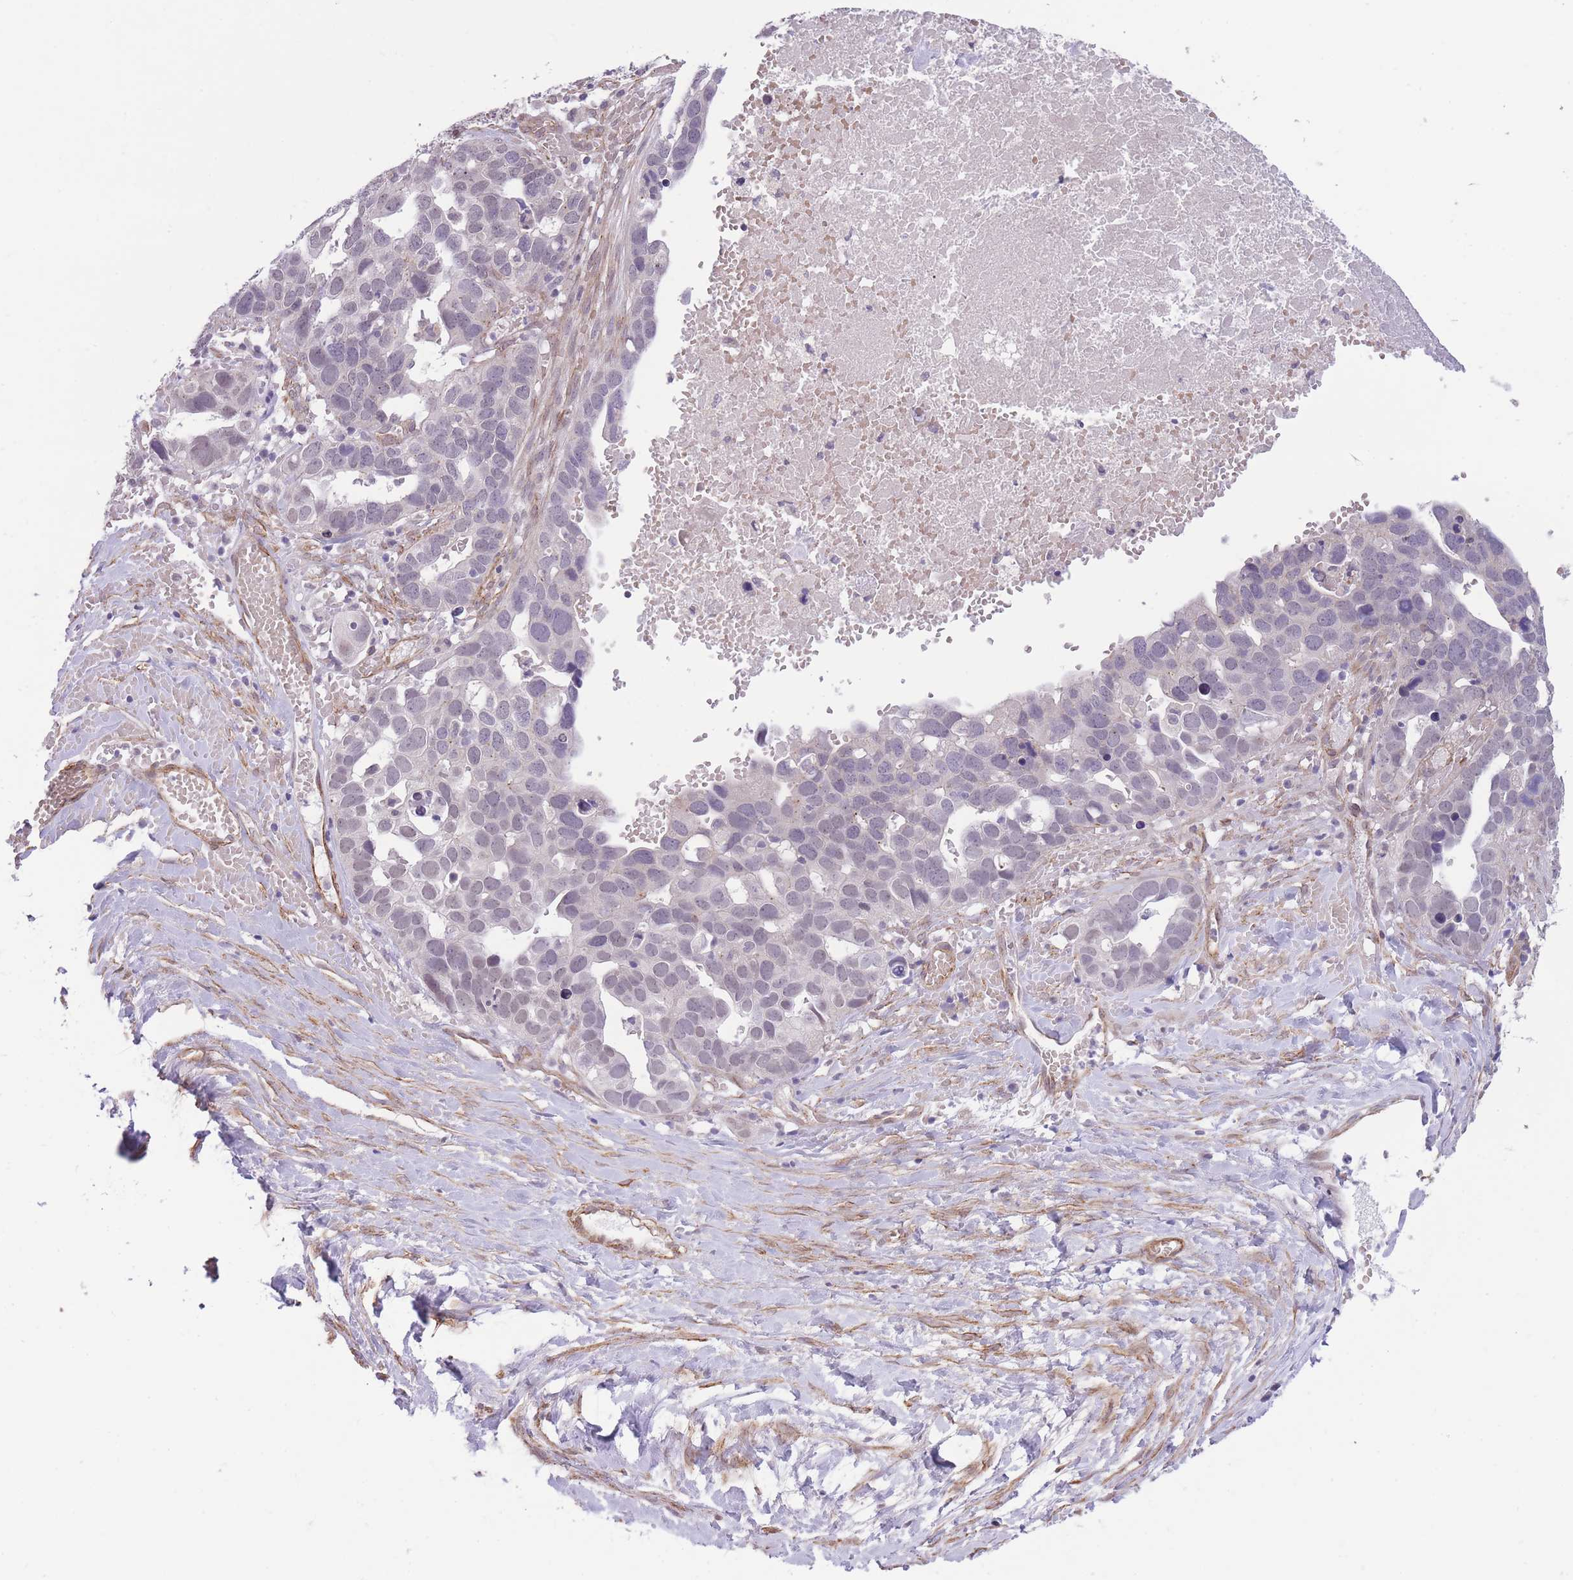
{"staining": {"intensity": "negative", "quantity": "none", "location": "none"}, "tissue": "ovarian cancer", "cell_type": "Tumor cells", "image_type": "cancer", "snomed": [{"axis": "morphology", "description": "Cystadenocarcinoma, serous, NOS"}, {"axis": "topography", "description": "Ovary"}], "caption": "This is an immunohistochemistry (IHC) image of serous cystadenocarcinoma (ovarian). There is no expression in tumor cells.", "gene": "QTRT1", "patient": {"sex": "female", "age": 54}}